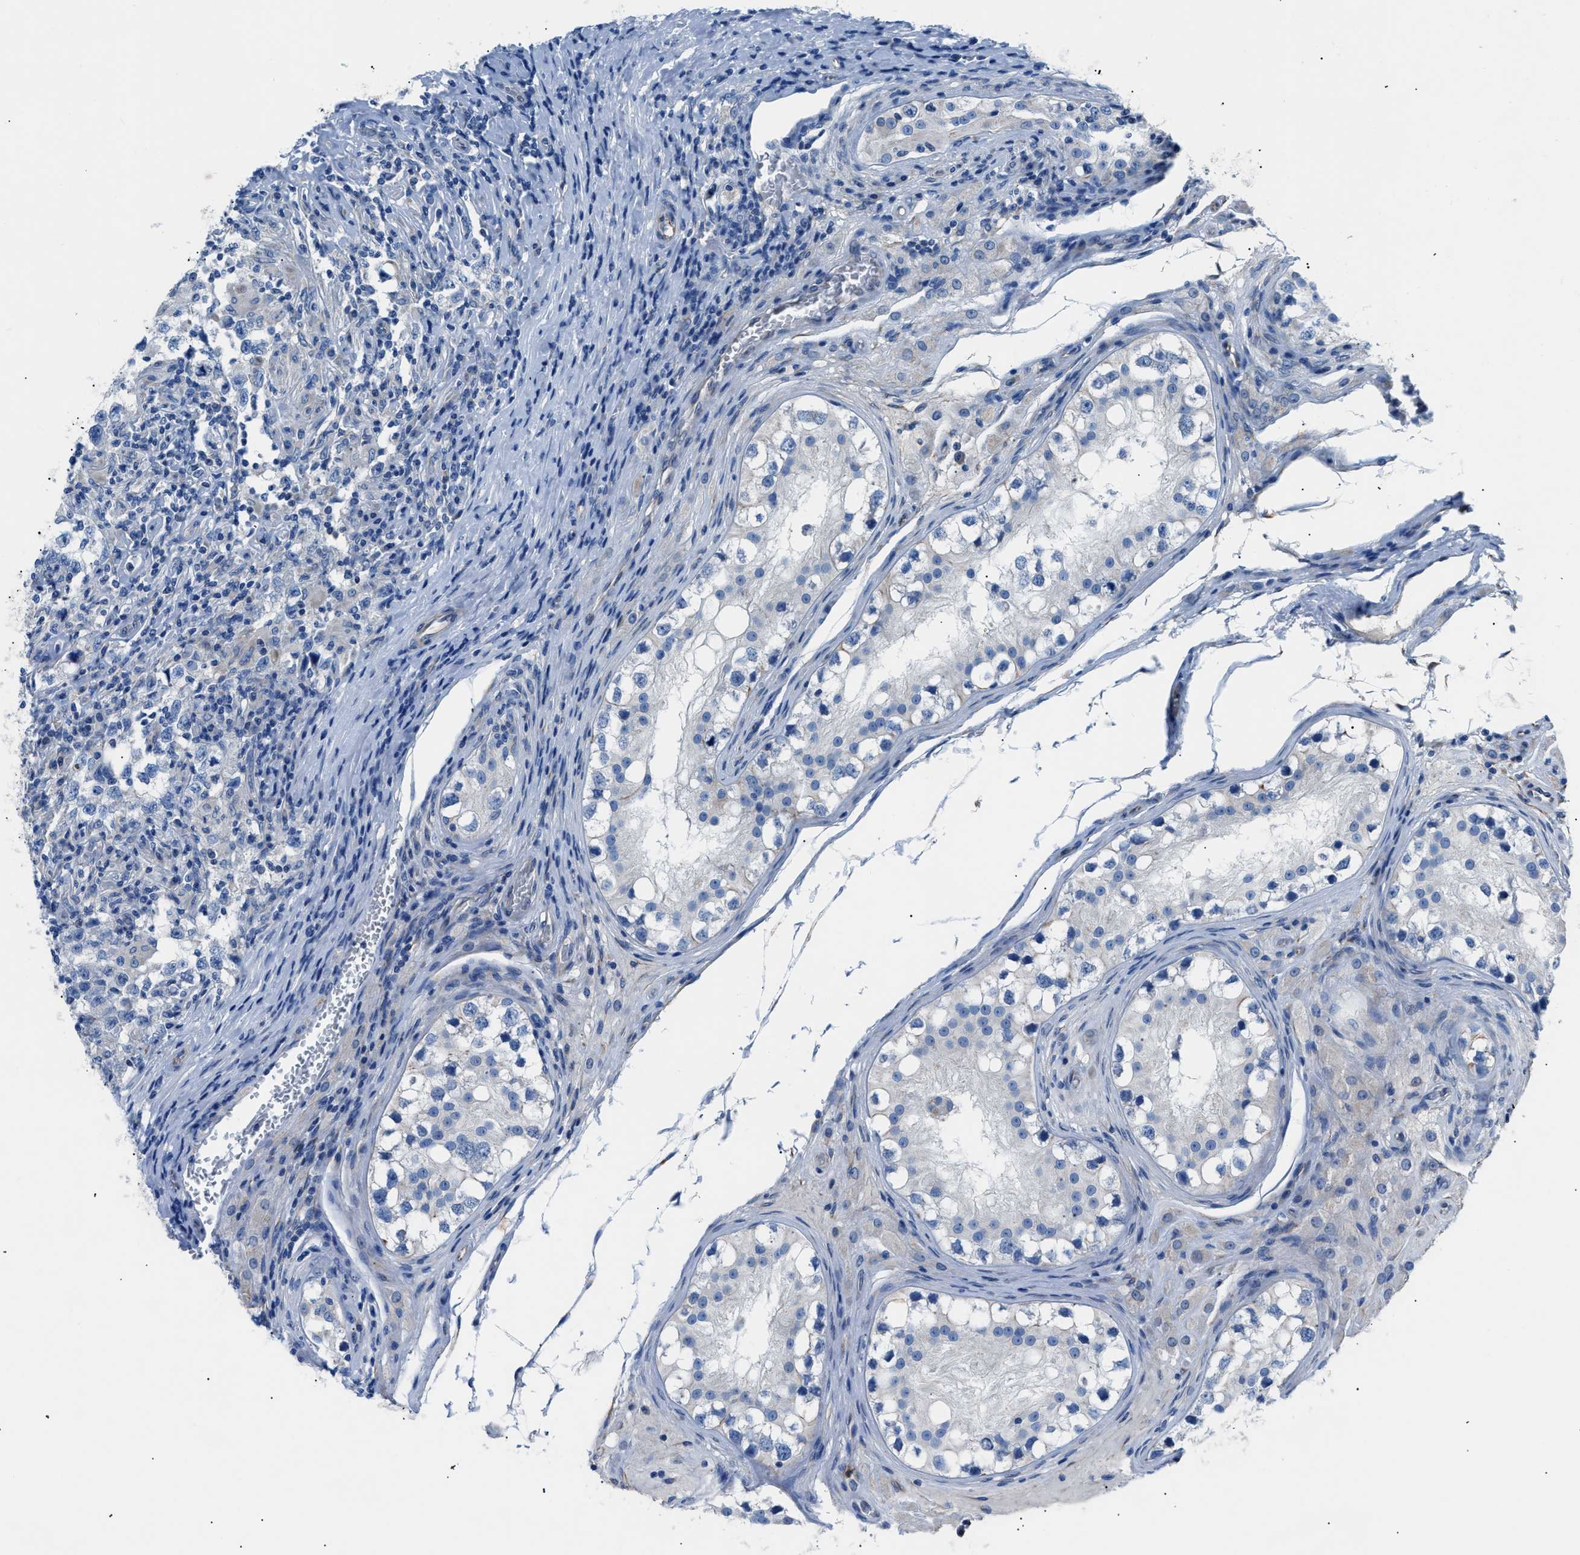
{"staining": {"intensity": "negative", "quantity": "none", "location": "none"}, "tissue": "testis cancer", "cell_type": "Tumor cells", "image_type": "cancer", "snomed": [{"axis": "morphology", "description": "Carcinoma, Embryonal, NOS"}, {"axis": "topography", "description": "Testis"}], "caption": "Immunohistochemistry image of neoplastic tissue: embryonal carcinoma (testis) stained with DAB shows no significant protein positivity in tumor cells.", "gene": "ITPR1", "patient": {"sex": "male", "age": 21}}